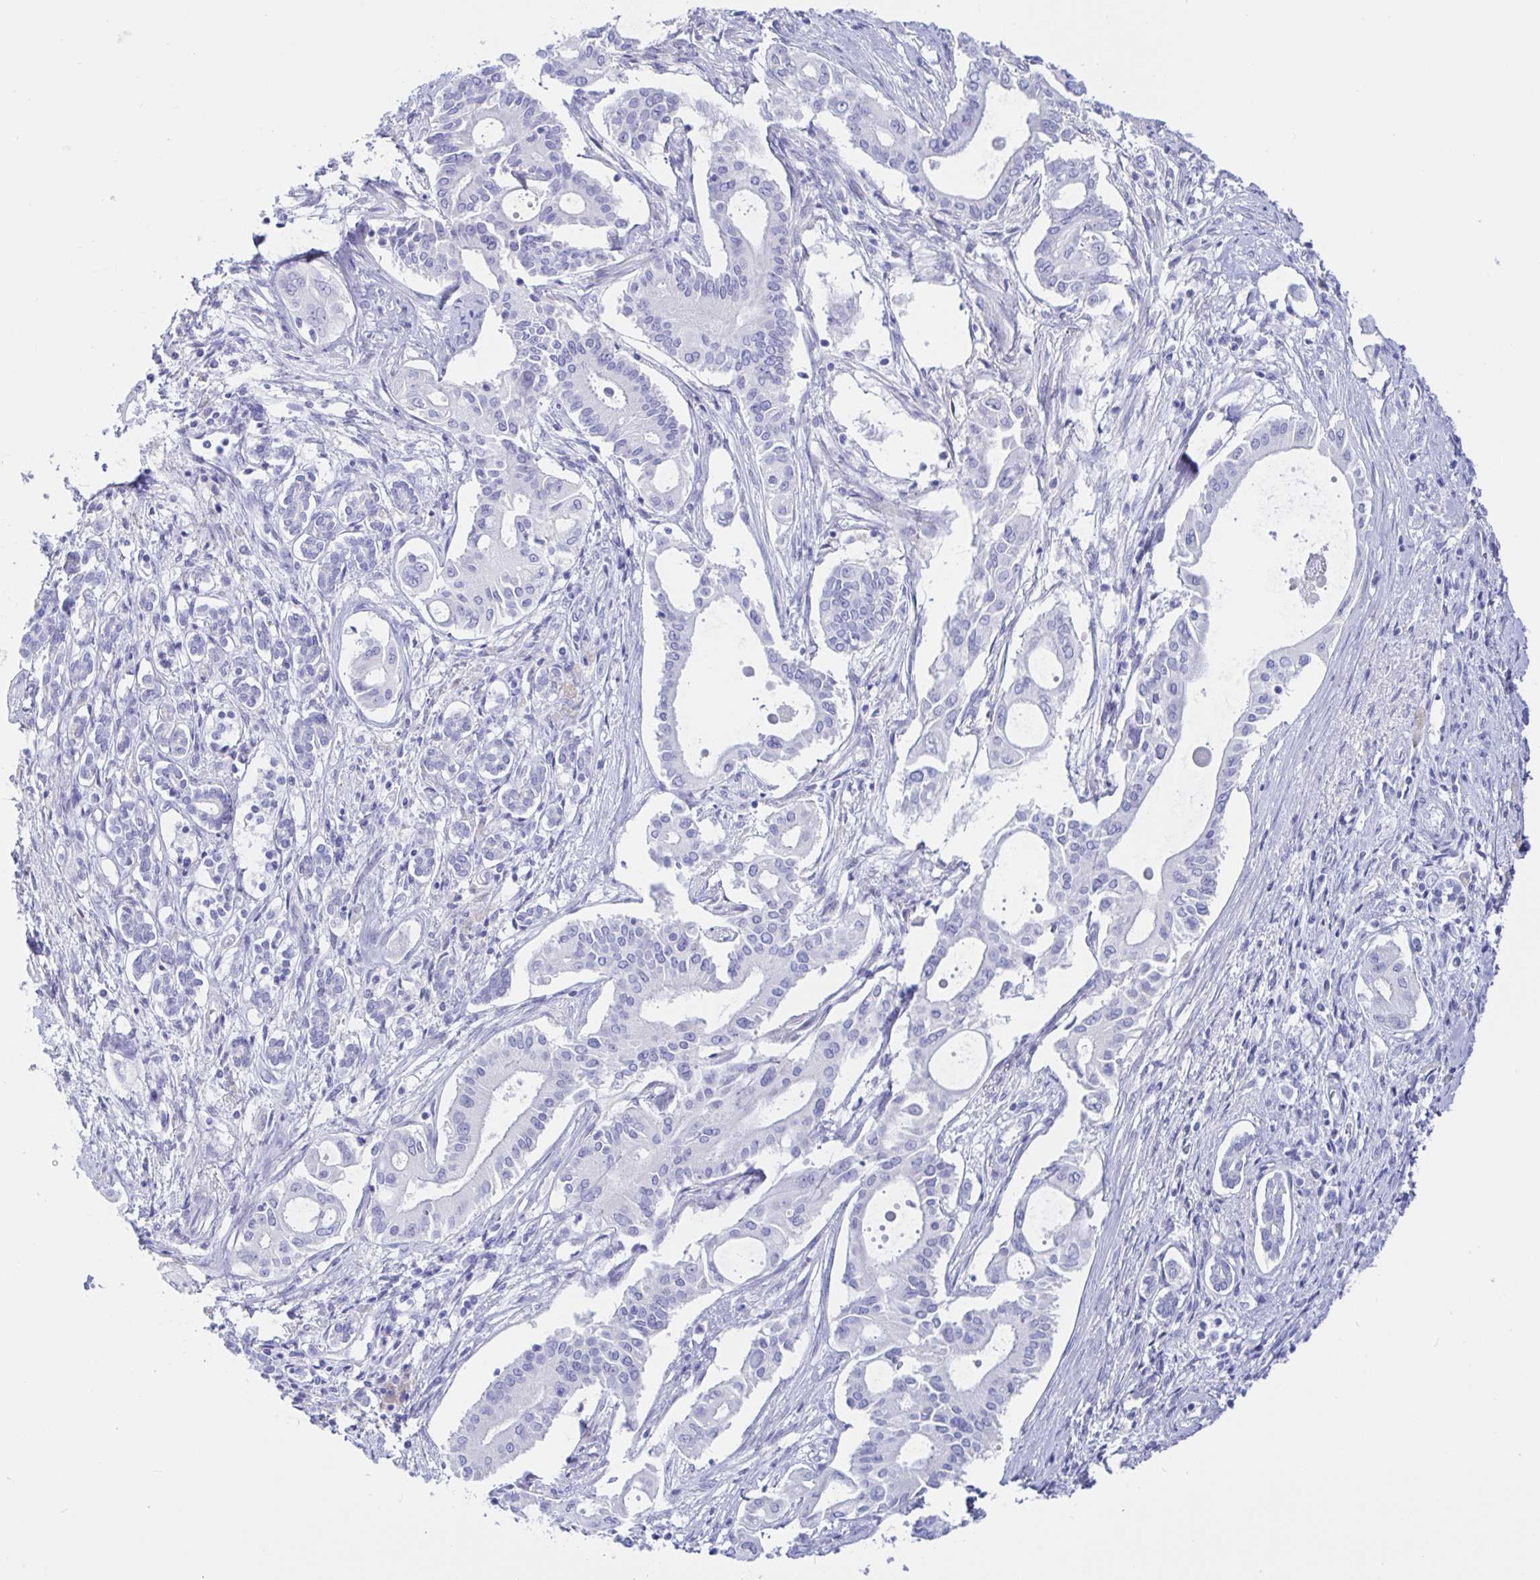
{"staining": {"intensity": "negative", "quantity": "none", "location": "none"}, "tissue": "pancreatic cancer", "cell_type": "Tumor cells", "image_type": "cancer", "snomed": [{"axis": "morphology", "description": "Adenocarcinoma, NOS"}, {"axis": "topography", "description": "Pancreas"}], "caption": "Micrograph shows no significant protein expression in tumor cells of adenocarcinoma (pancreatic). (Brightfield microscopy of DAB immunohistochemistry (IHC) at high magnification).", "gene": "KCNH6", "patient": {"sex": "female", "age": 68}}